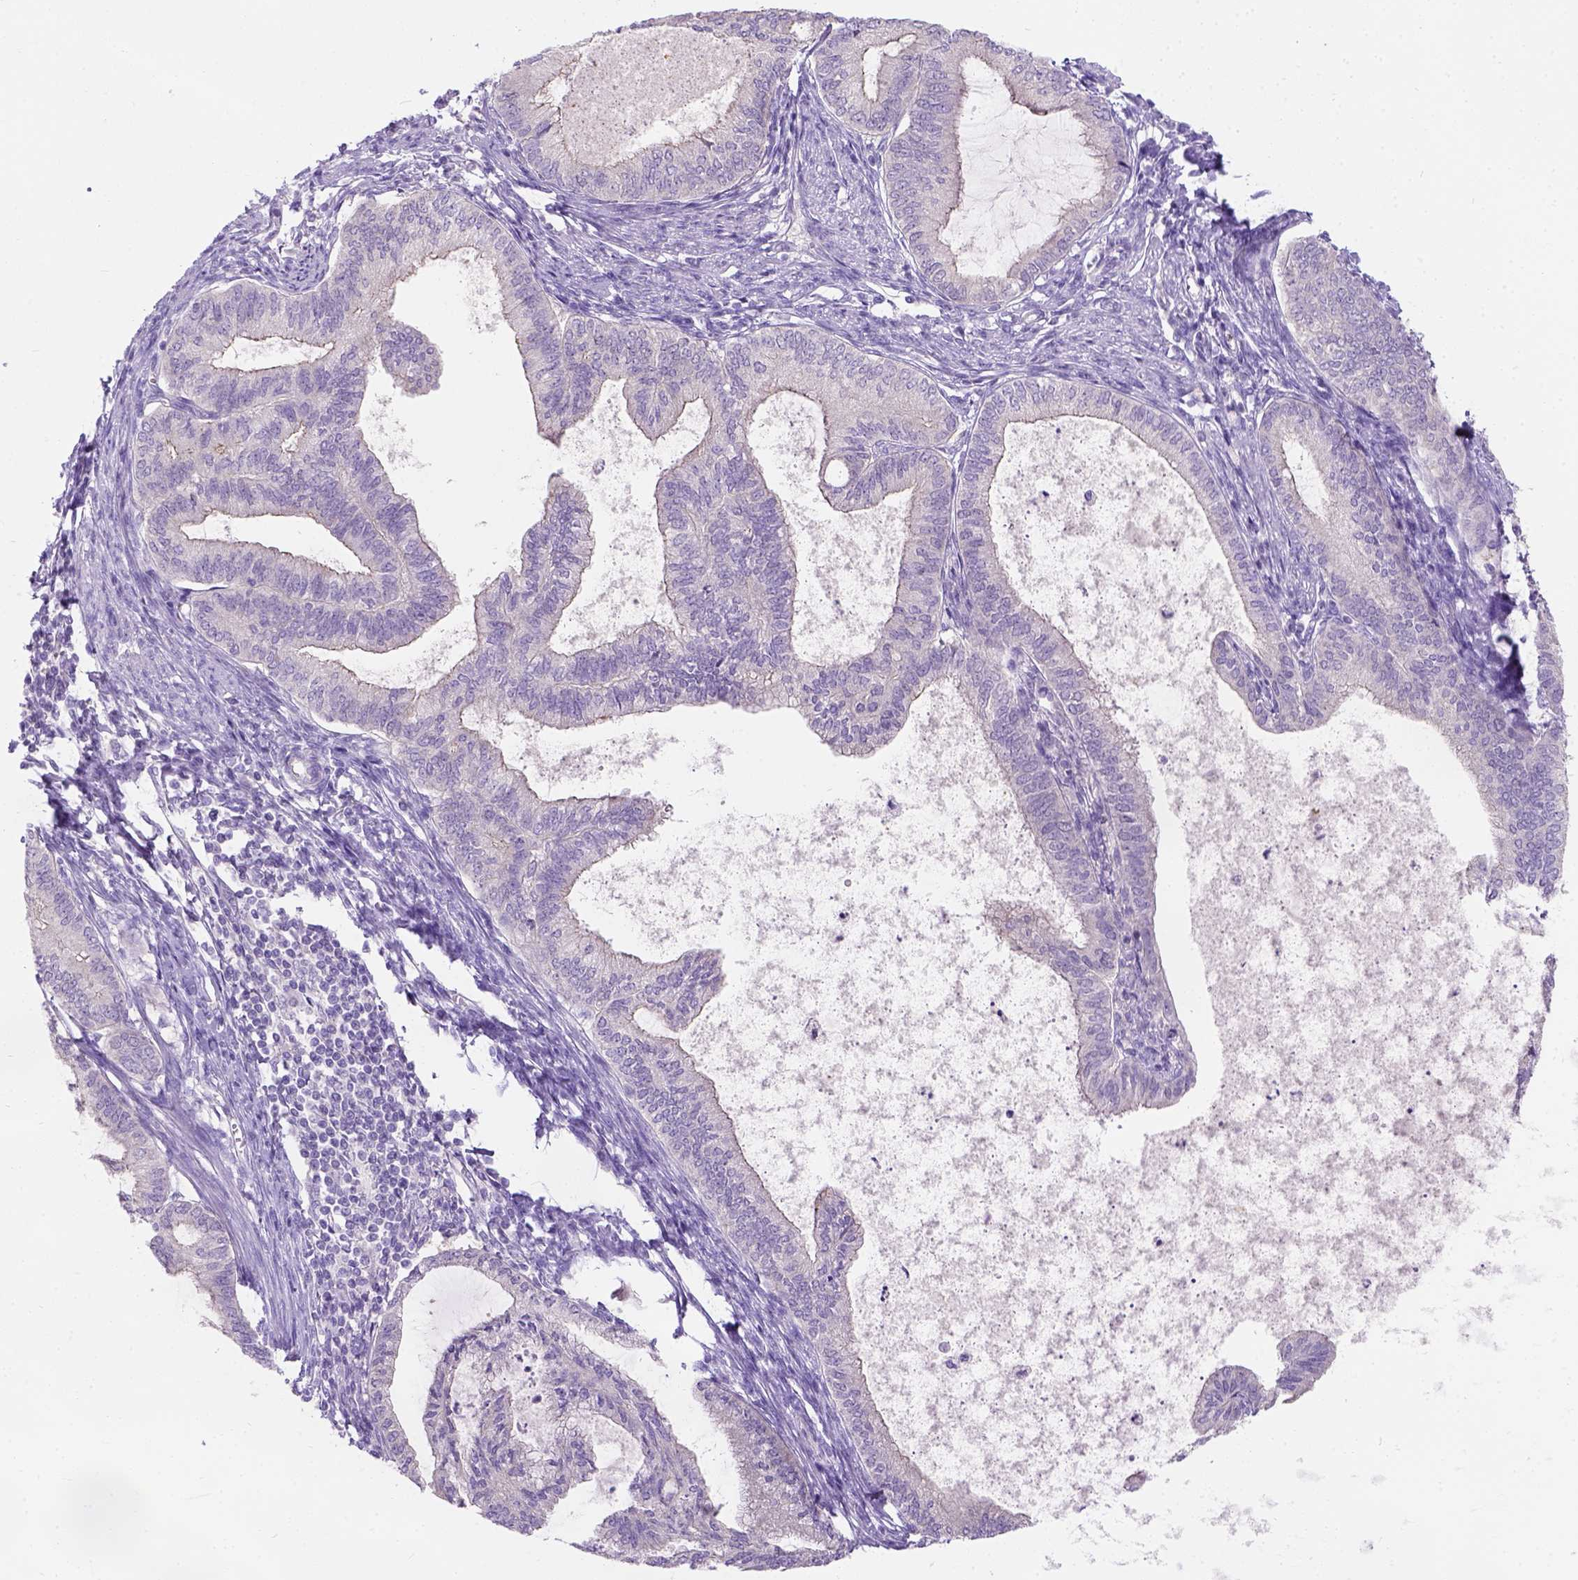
{"staining": {"intensity": "negative", "quantity": "none", "location": "none"}, "tissue": "endometrial cancer", "cell_type": "Tumor cells", "image_type": "cancer", "snomed": [{"axis": "morphology", "description": "Adenocarcinoma, NOS"}, {"axis": "topography", "description": "Endometrium"}], "caption": "IHC micrograph of endometrial cancer stained for a protein (brown), which displays no positivity in tumor cells.", "gene": "C20orf144", "patient": {"sex": "female", "age": 86}}